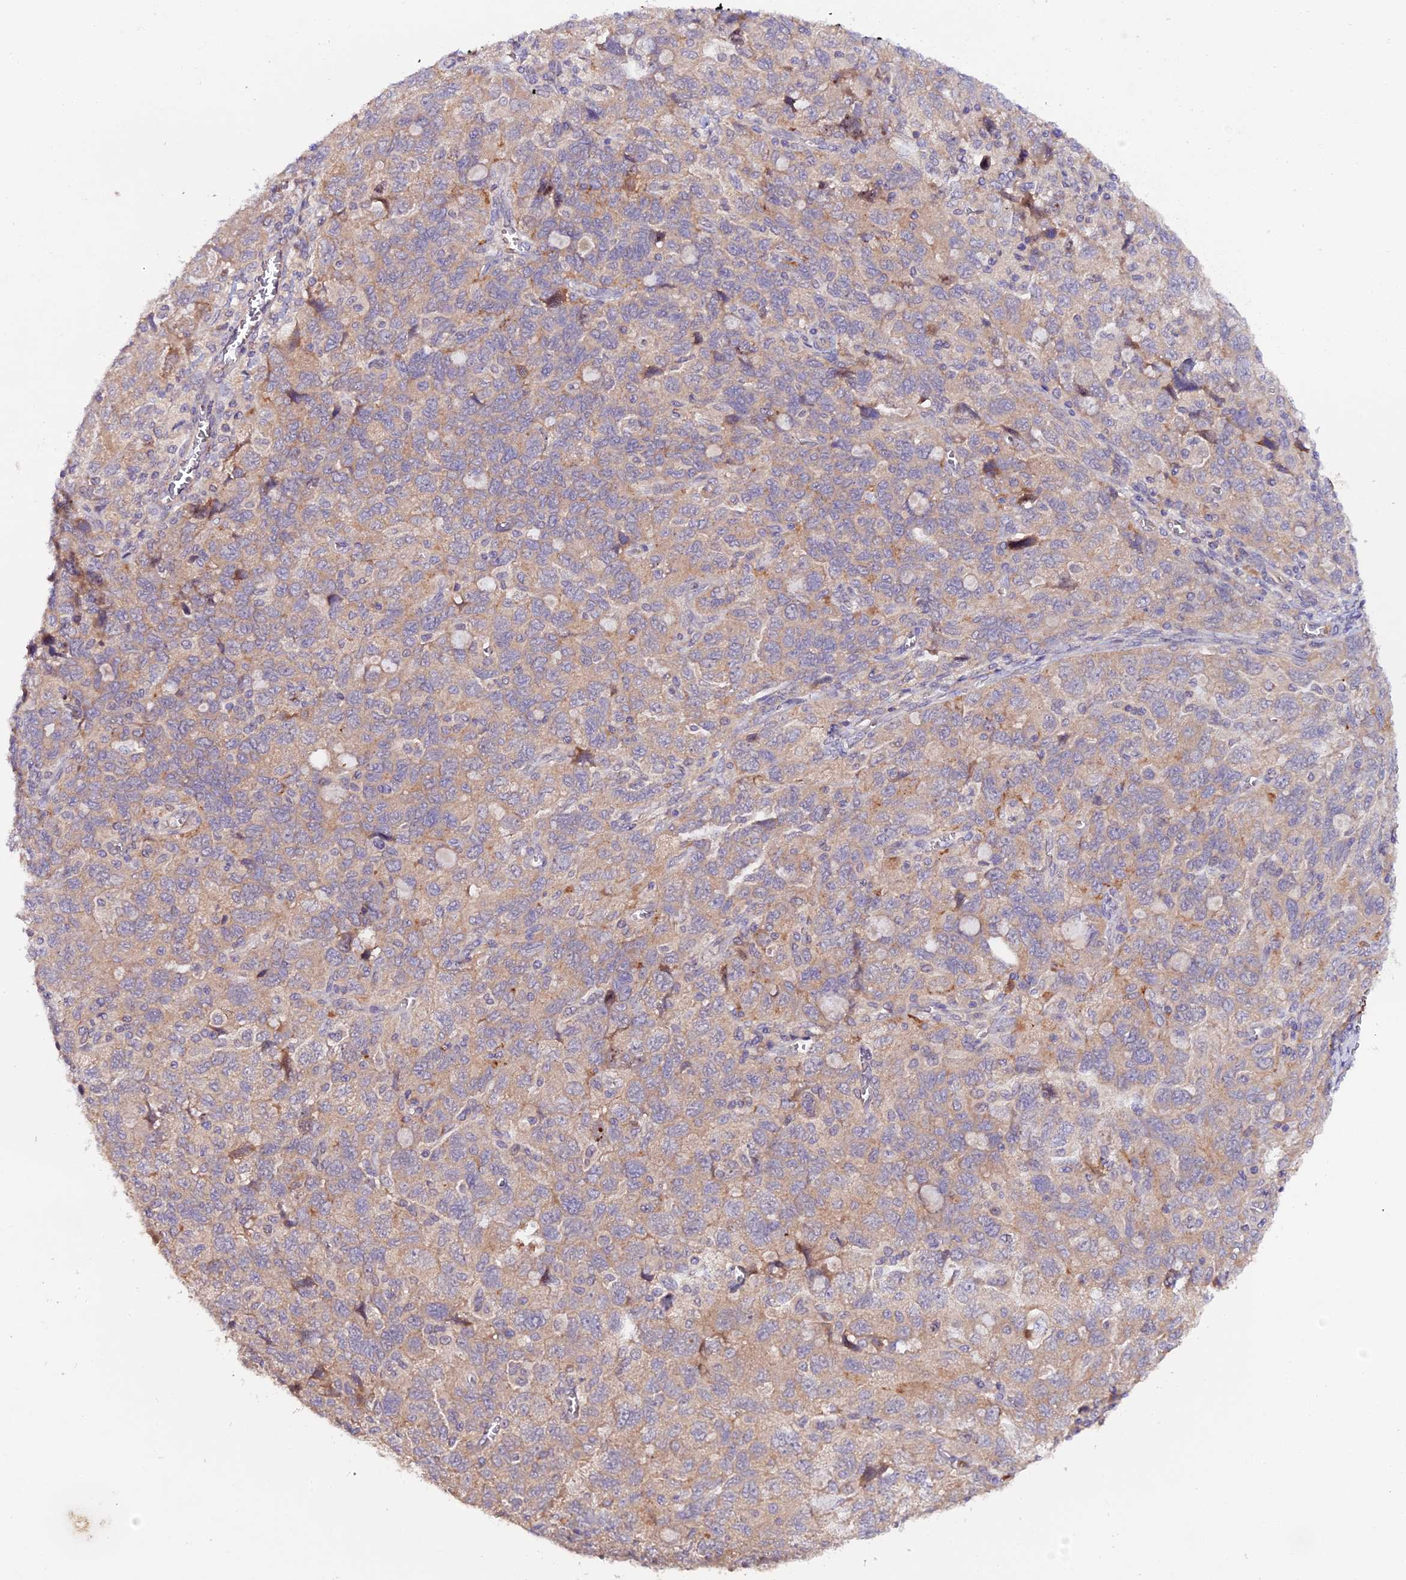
{"staining": {"intensity": "weak", "quantity": "25%-75%", "location": "cytoplasmic/membranous"}, "tissue": "ovarian cancer", "cell_type": "Tumor cells", "image_type": "cancer", "snomed": [{"axis": "morphology", "description": "Carcinoma, NOS"}, {"axis": "morphology", "description": "Cystadenocarcinoma, serous, NOS"}, {"axis": "topography", "description": "Ovary"}], "caption": "Protein expression analysis of ovarian carcinoma reveals weak cytoplasmic/membranous staining in about 25%-75% of tumor cells. Using DAB (3,3'-diaminobenzidine) (brown) and hematoxylin (blue) stains, captured at high magnification using brightfield microscopy.", "gene": "TRIM26", "patient": {"sex": "female", "age": 69}}